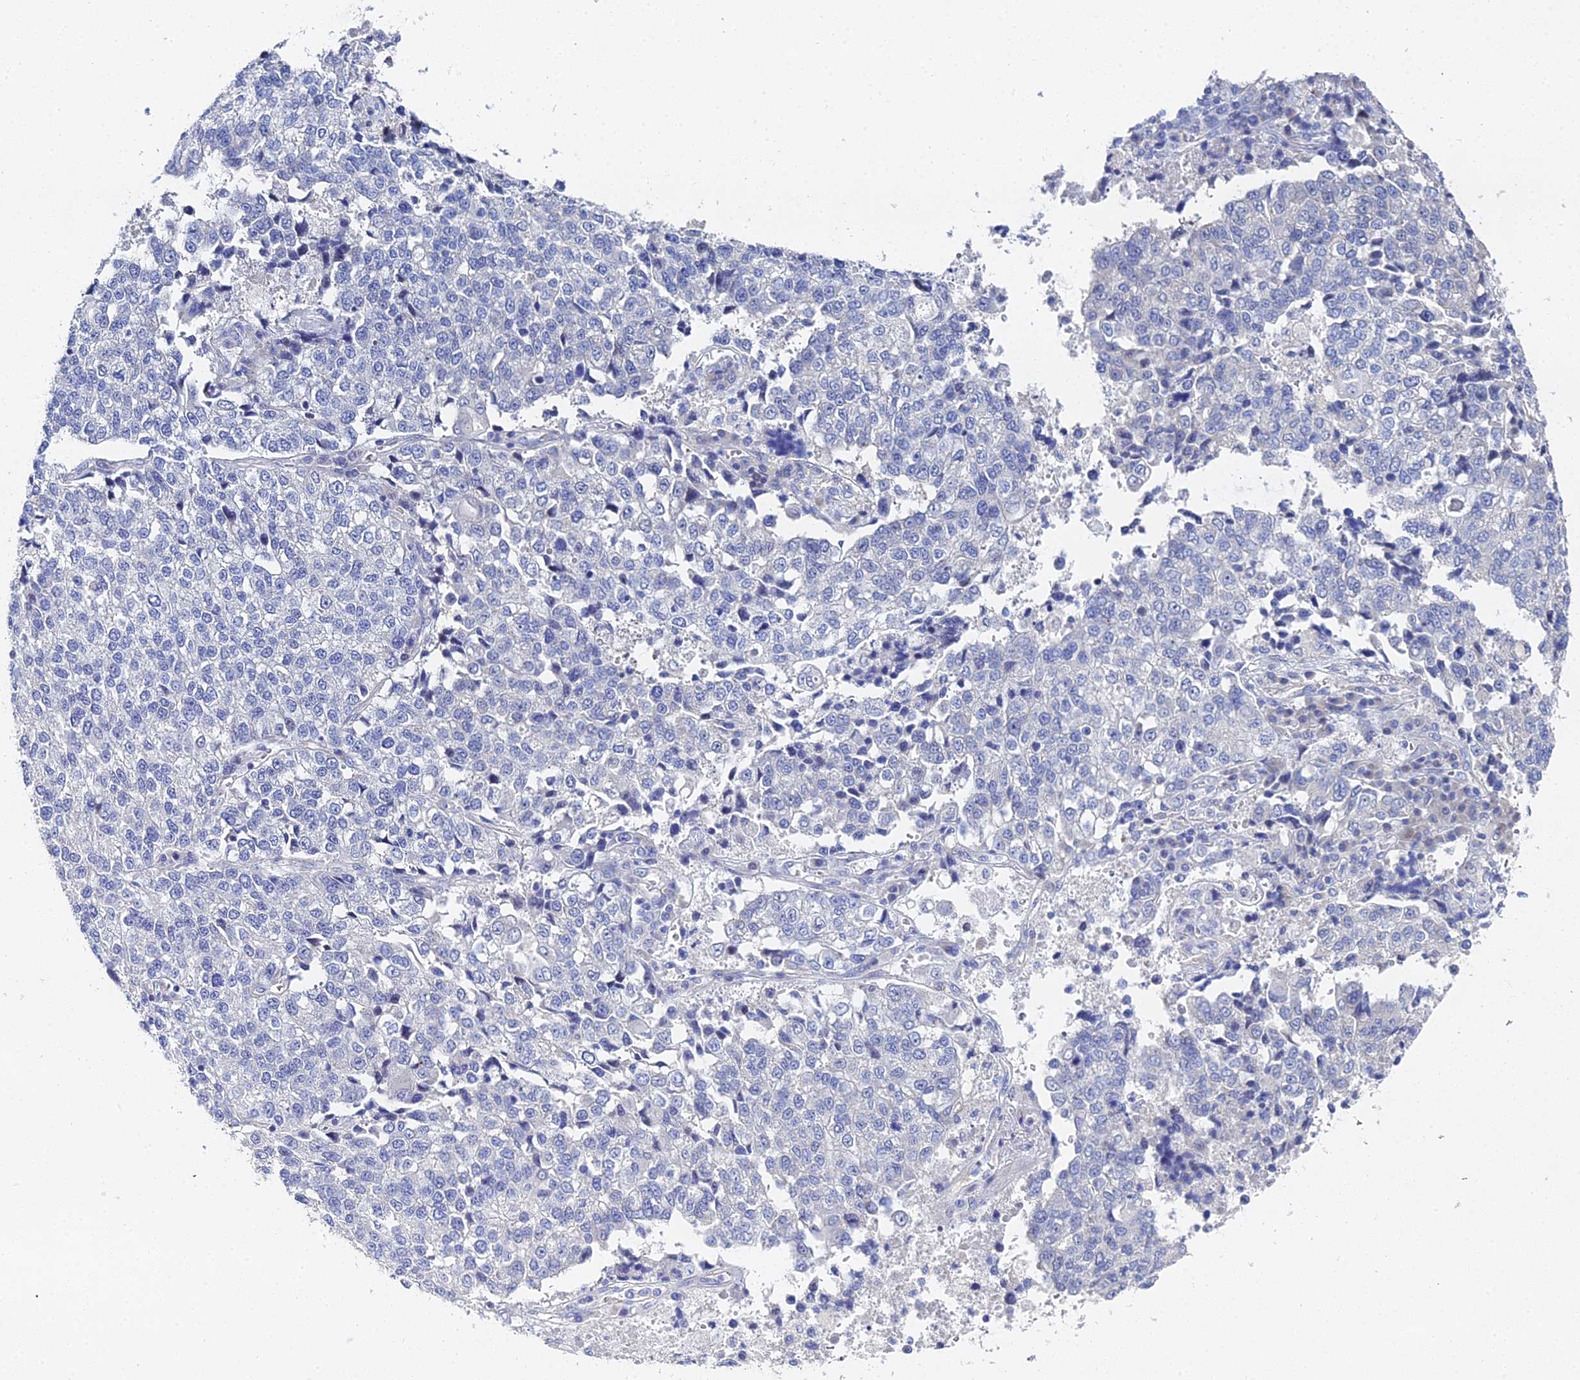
{"staining": {"intensity": "negative", "quantity": "none", "location": "none"}, "tissue": "lung cancer", "cell_type": "Tumor cells", "image_type": "cancer", "snomed": [{"axis": "morphology", "description": "Adenocarcinoma, NOS"}, {"axis": "topography", "description": "Lung"}], "caption": "Adenocarcinoma (lung) was stained to show a protein in brown. There is no significant expression in tumor cells.", "gene": "ENSG00000268674", "patient": {"sex": "male", "age": 49}}